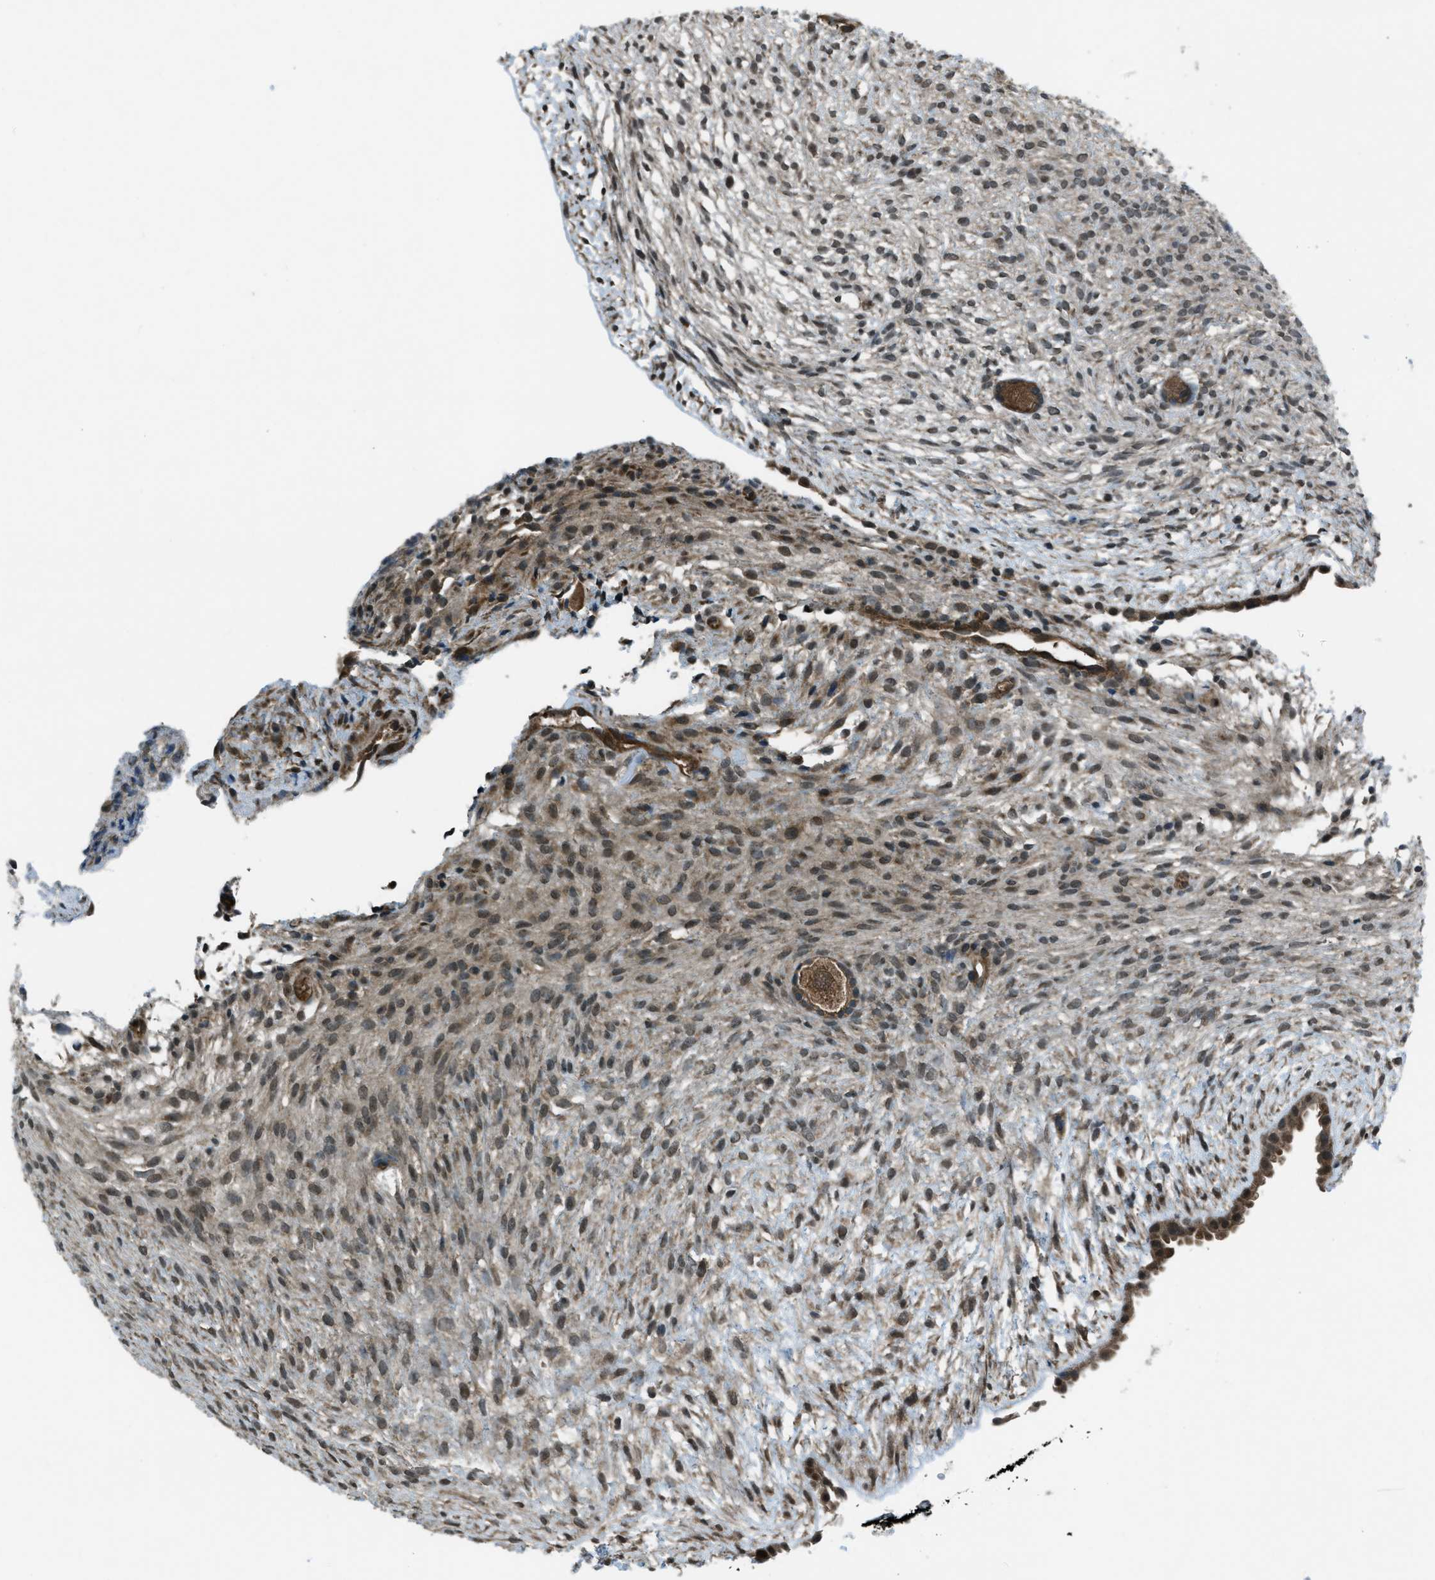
{"staining": {"intensity": "weak", "quantity": "25%-75%", "location": "cytoplasmic/membranous"}, "tissue": "ovary", "cell_type": "Ovarian stroma cells", "image_type": "normal", "snomed": [{"axis": "morphology", "description": "Normal tissue, NOS"}, {"axis": "morphology", "description": "Cyst, NOS"}, {"axis": "topography", "description": "Ovary"}], "caption": "Immunohistochemical staining of benign human ovary displays low levels of weak cytoplasmic/membranous staining in approximately 25%-75% of ovarian stroma cells. (IHC, brightfield microscopy, high magnification).", "gene": "ASAP2", "patient": {"sex": "female", "age": 18}}